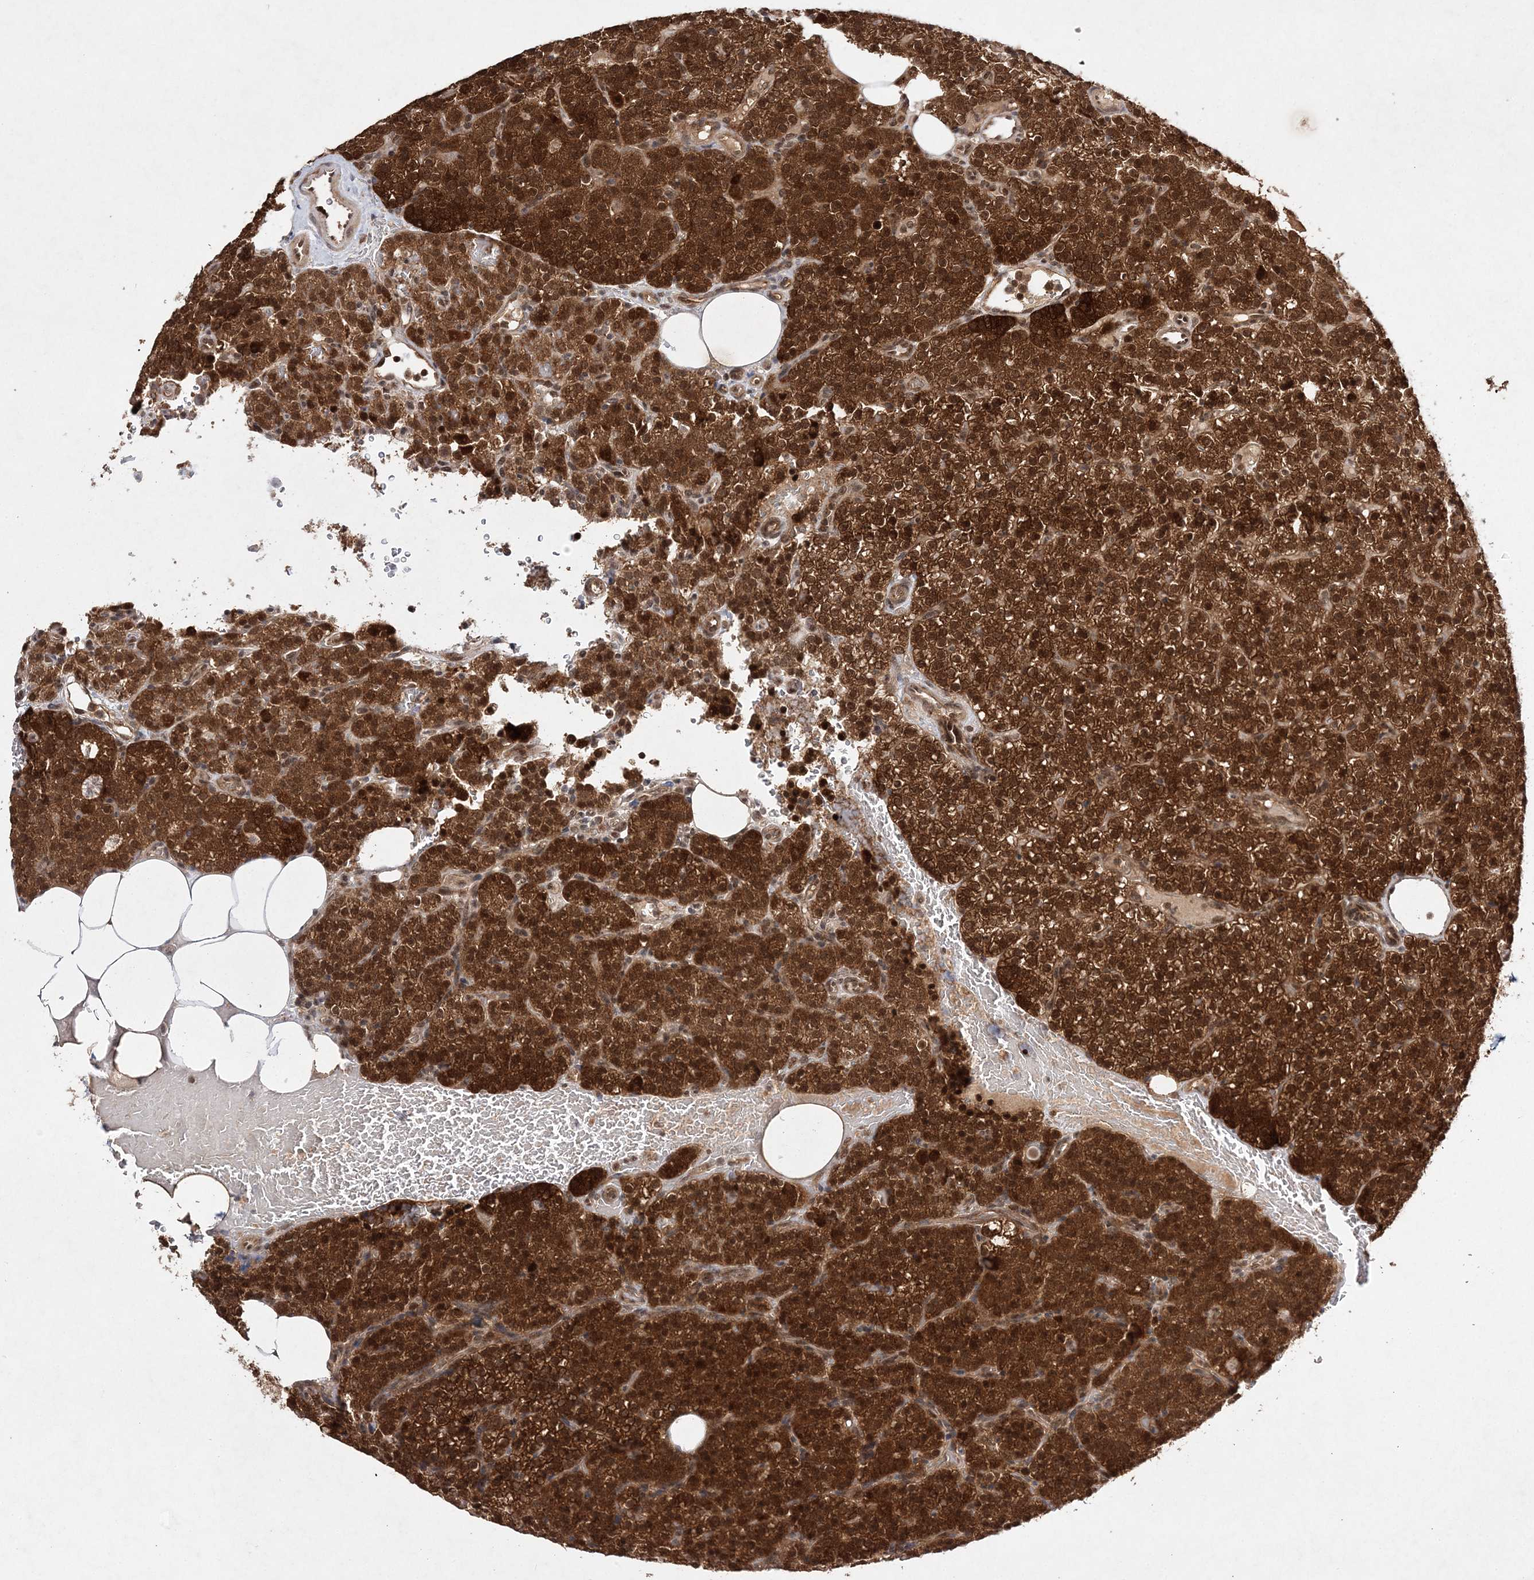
{"staining": {"intensity": "strong", "quantity": ">75%", "location": "cytoplasmic/membranous,nuclear"}, "tissue": "parathyroid gland", "cell_type": "Glandular cells", "image_type": "normal", "snomed": [{"axis": "morphology", "description": "Normal tissue, NOS"}, {"axis": "topography", "description": "Parathyroid gland"}], "caption": "DAB immunohistochemical staining of unremarkable parathyroid gland demonstrates strong cytoplasmic/membranous,nuclear protein positivity in approximately >75% of glandular cells. (Brightfield microscopy of DAB IHC at high magnification).", "gene": "NIF3L1", "patient": {"sex": "female", "age": 48}}